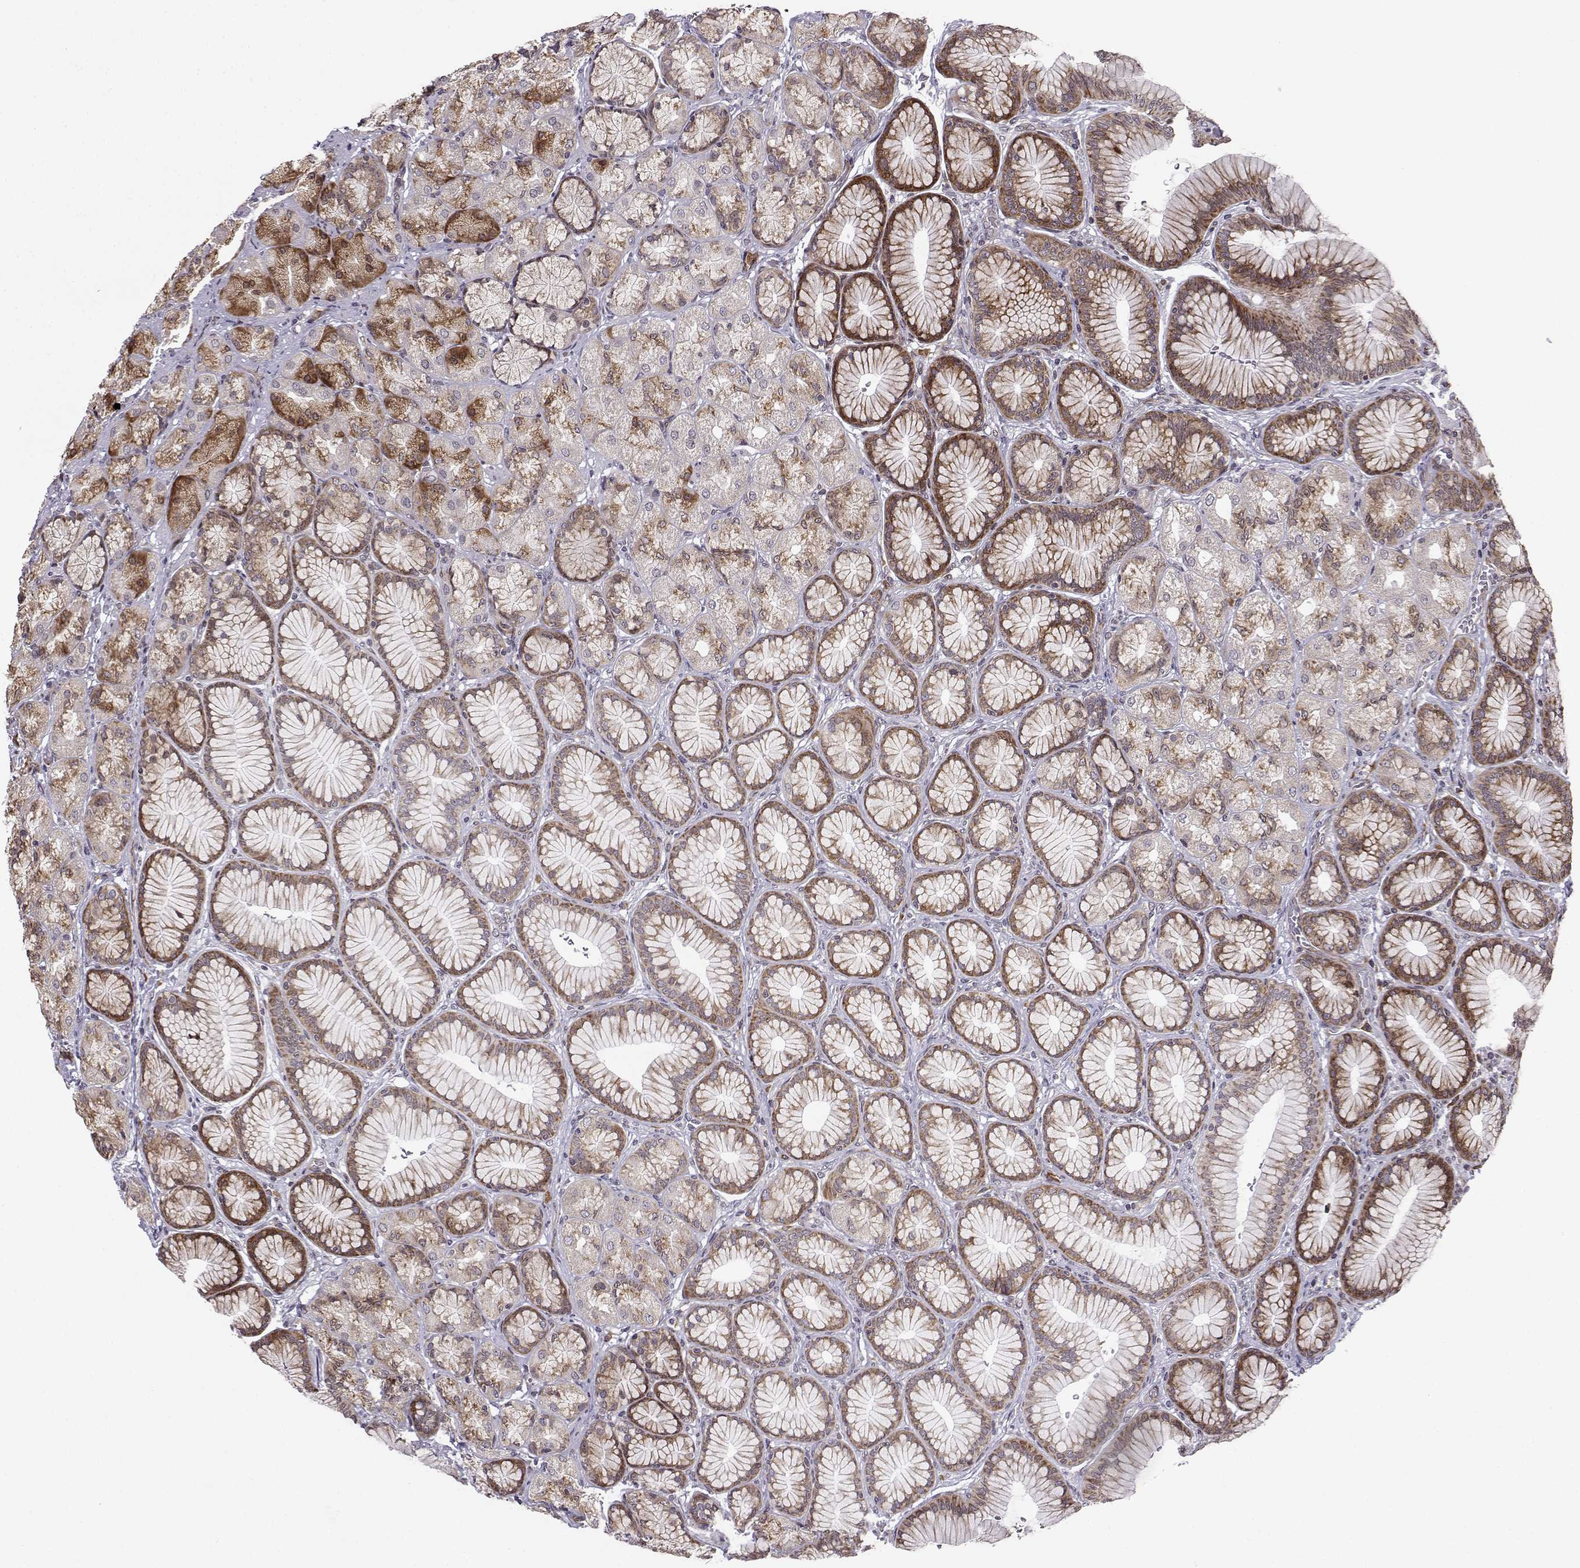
{"staining": {"intensity": "moderate", "quantity": "25%-75%", "location": "cytoplasmic/membranous"}, "tissue": "stomach", "cell_type": "Glandular cells", "image_type": "normal", "snomed": [{"axis": "morphology", "description": "Normal tissue, NOS"}, {"axis": "morphology", "description": "Adenocarcinoma, NOS"}, {"axis": "morphology", "description": "Adenocarcinoma, High grade"}, {"axis": "topography", "description": "Stomach, upper"}, {"axis": "topography", "description": "Stomach"}], "caption": "Stomach stained with DAB immunohistochemistry demonstrates medium levels of moderate cytoplasmic/membranous staining in approximately 25%-75% of glandular cells. Ihc stains the protein in brown and the nuclei are stained blue.", "gene": "RPL31", "patient": {"sex": "female", "age": 65}}